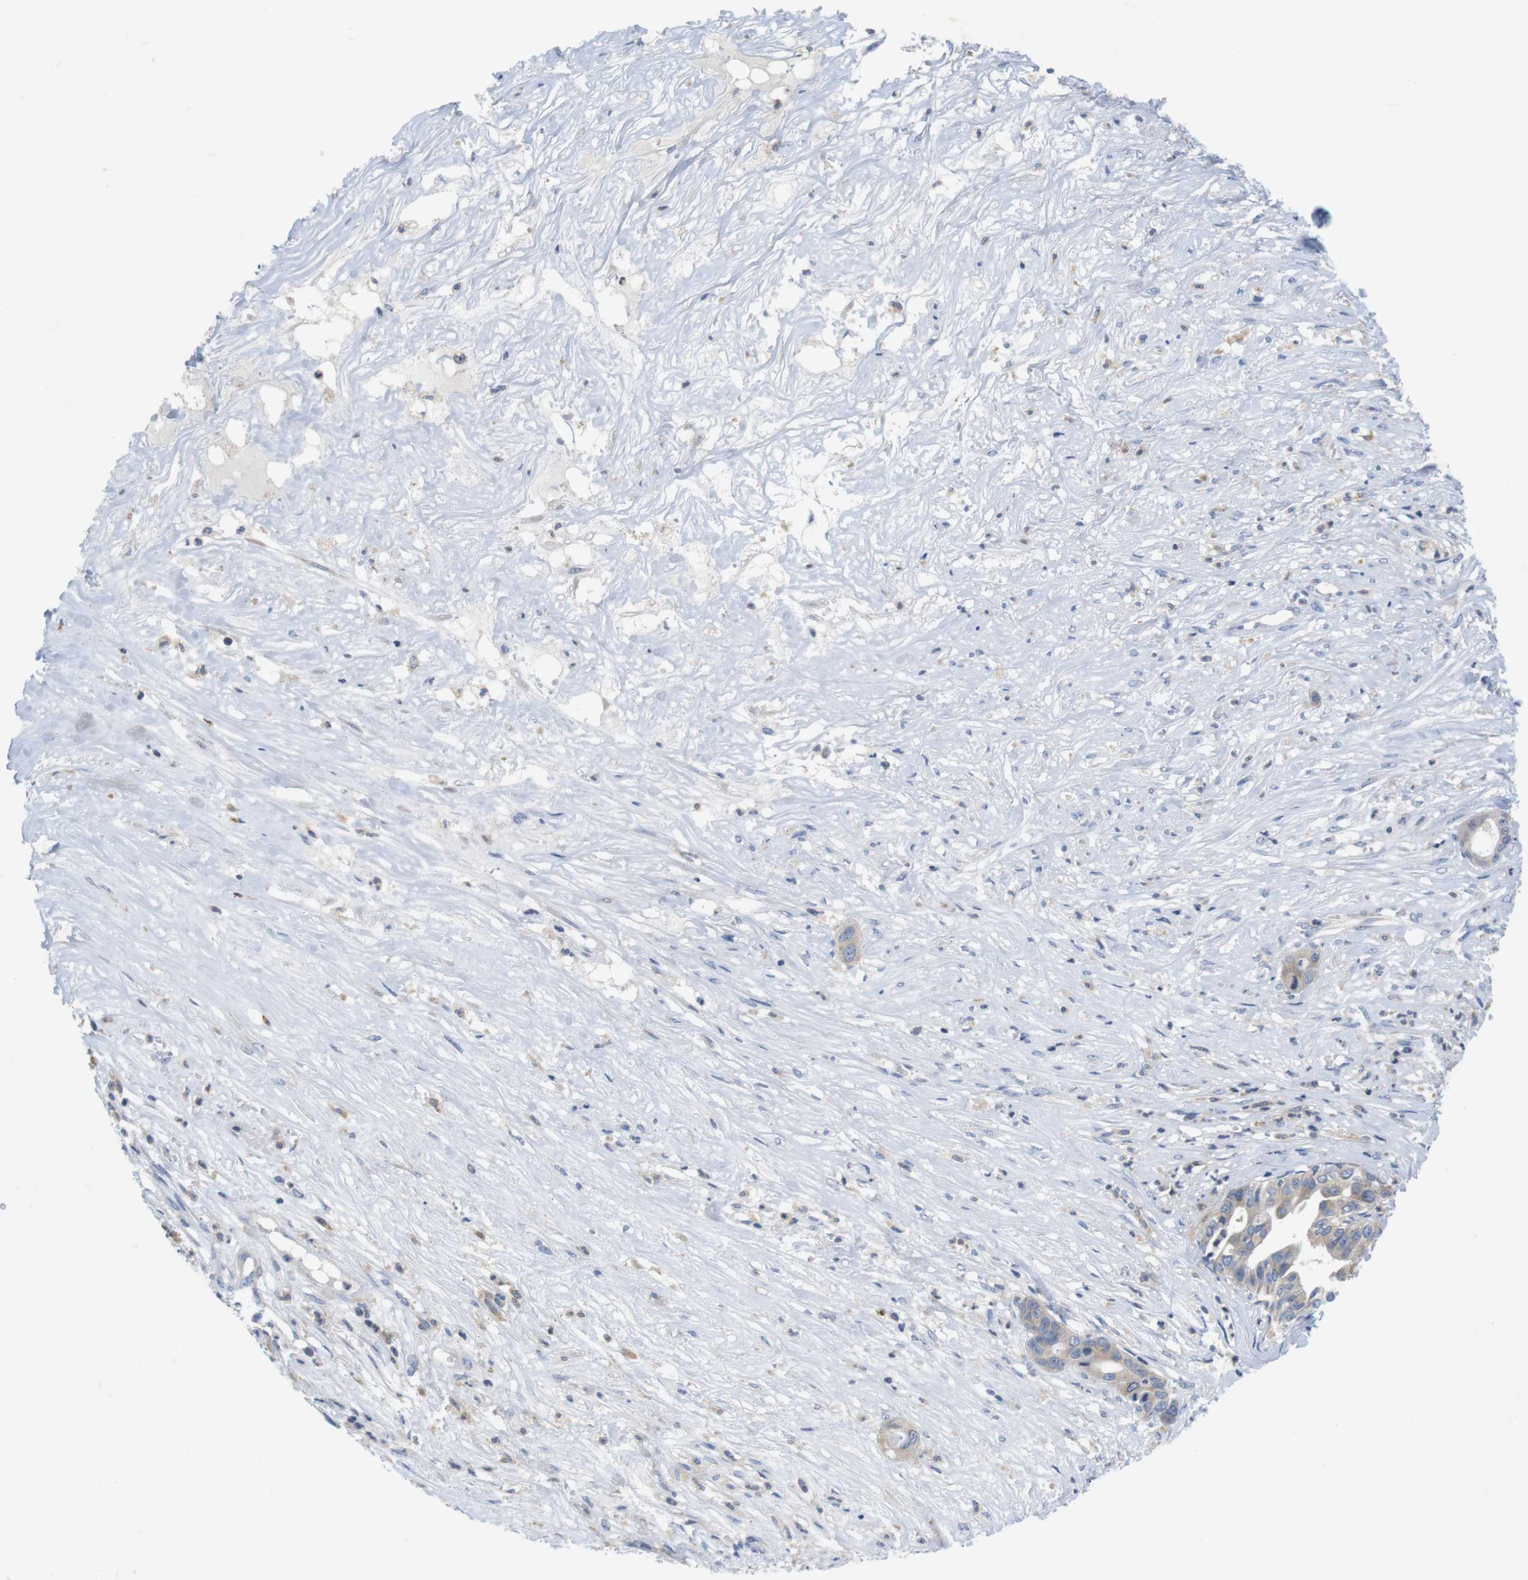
{"staining": {"intensity": "weak", "quantity": ">75%", "location": "cytoplasmic/membranous"}, "tissue": "liver cancer", "cell_type": "Tumor cells", "image_type": "cancer", "snomed": [{"axis": "morphology", "description": "Cholangiocarcinoma"}, {"axis": "topography", "description": "Liver"}], "caption": "Cholangiocarcinoma (liver) tissue demonstrates weak cytoplasmic/membranous expression in approximately >75% of tumor cells Immunohistochemistry stains the protein of interest in brown and the nuclei are stained blue.", "gene": "CNGA2", "patient": {"sex": "female", "age": 61}}